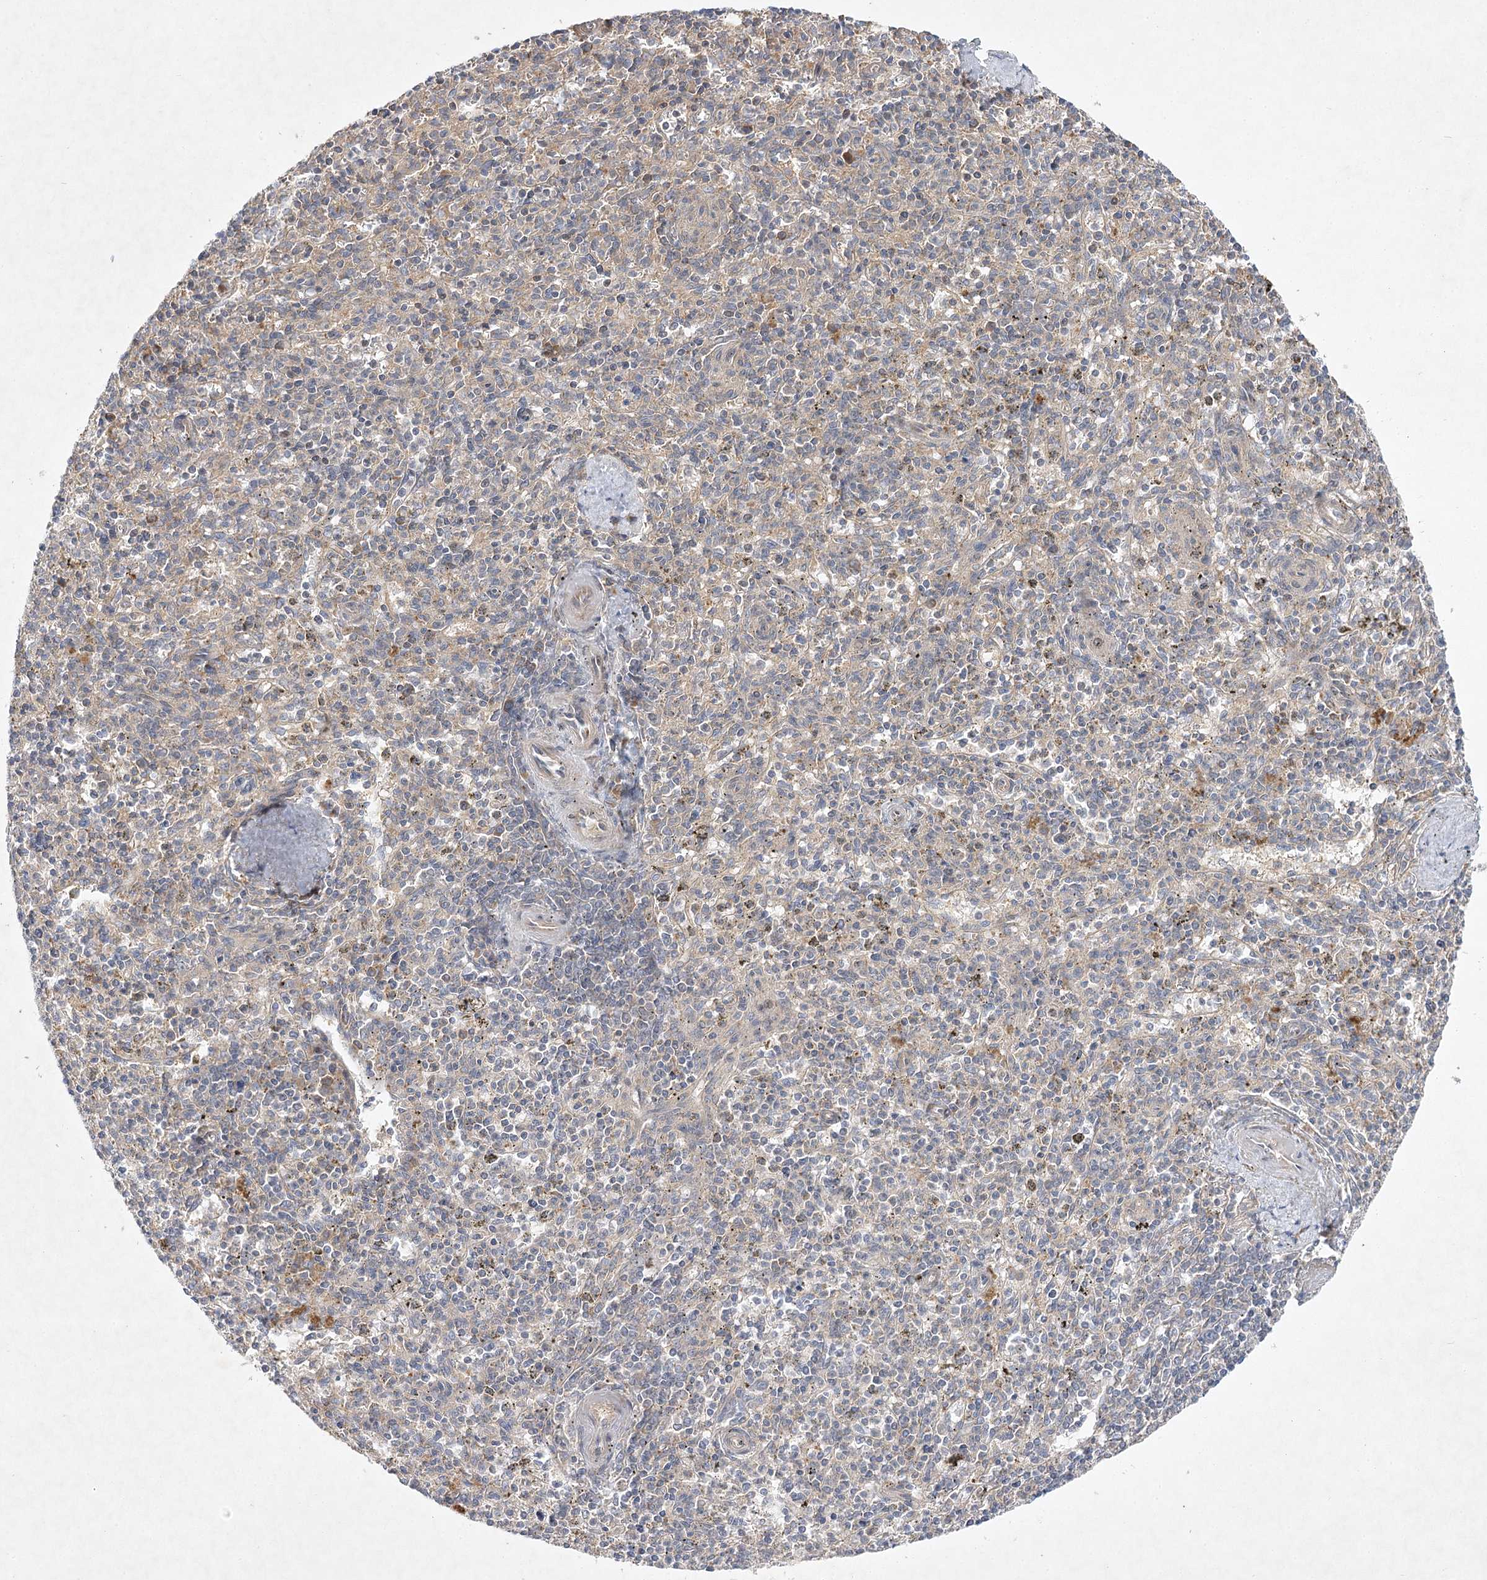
{"staining": {"intensity": "negative", "quantity": "none", "location": "none"}, "tissue": "spleen", "cell_type": "Cells in red pulp", "image_type": "normal", "snomed": [{"axis": "morphology", "description": "Normal tissue, NOS"}, {"axis": "topography", "description": "Spleen"}], "caption": "Immunohistochemical staining of unremarkable spleen exhibits no significant expression in cells in red pulp. The staining was performed using DAB (3,3'-diaminobenzidine) to visualize the protein expression in brown, while the nuclei were stained in blue with hematoxylin (Magnification: 20x).", "gene": "PYROXD1", "patient": {"sex": "male", "age": 72}}